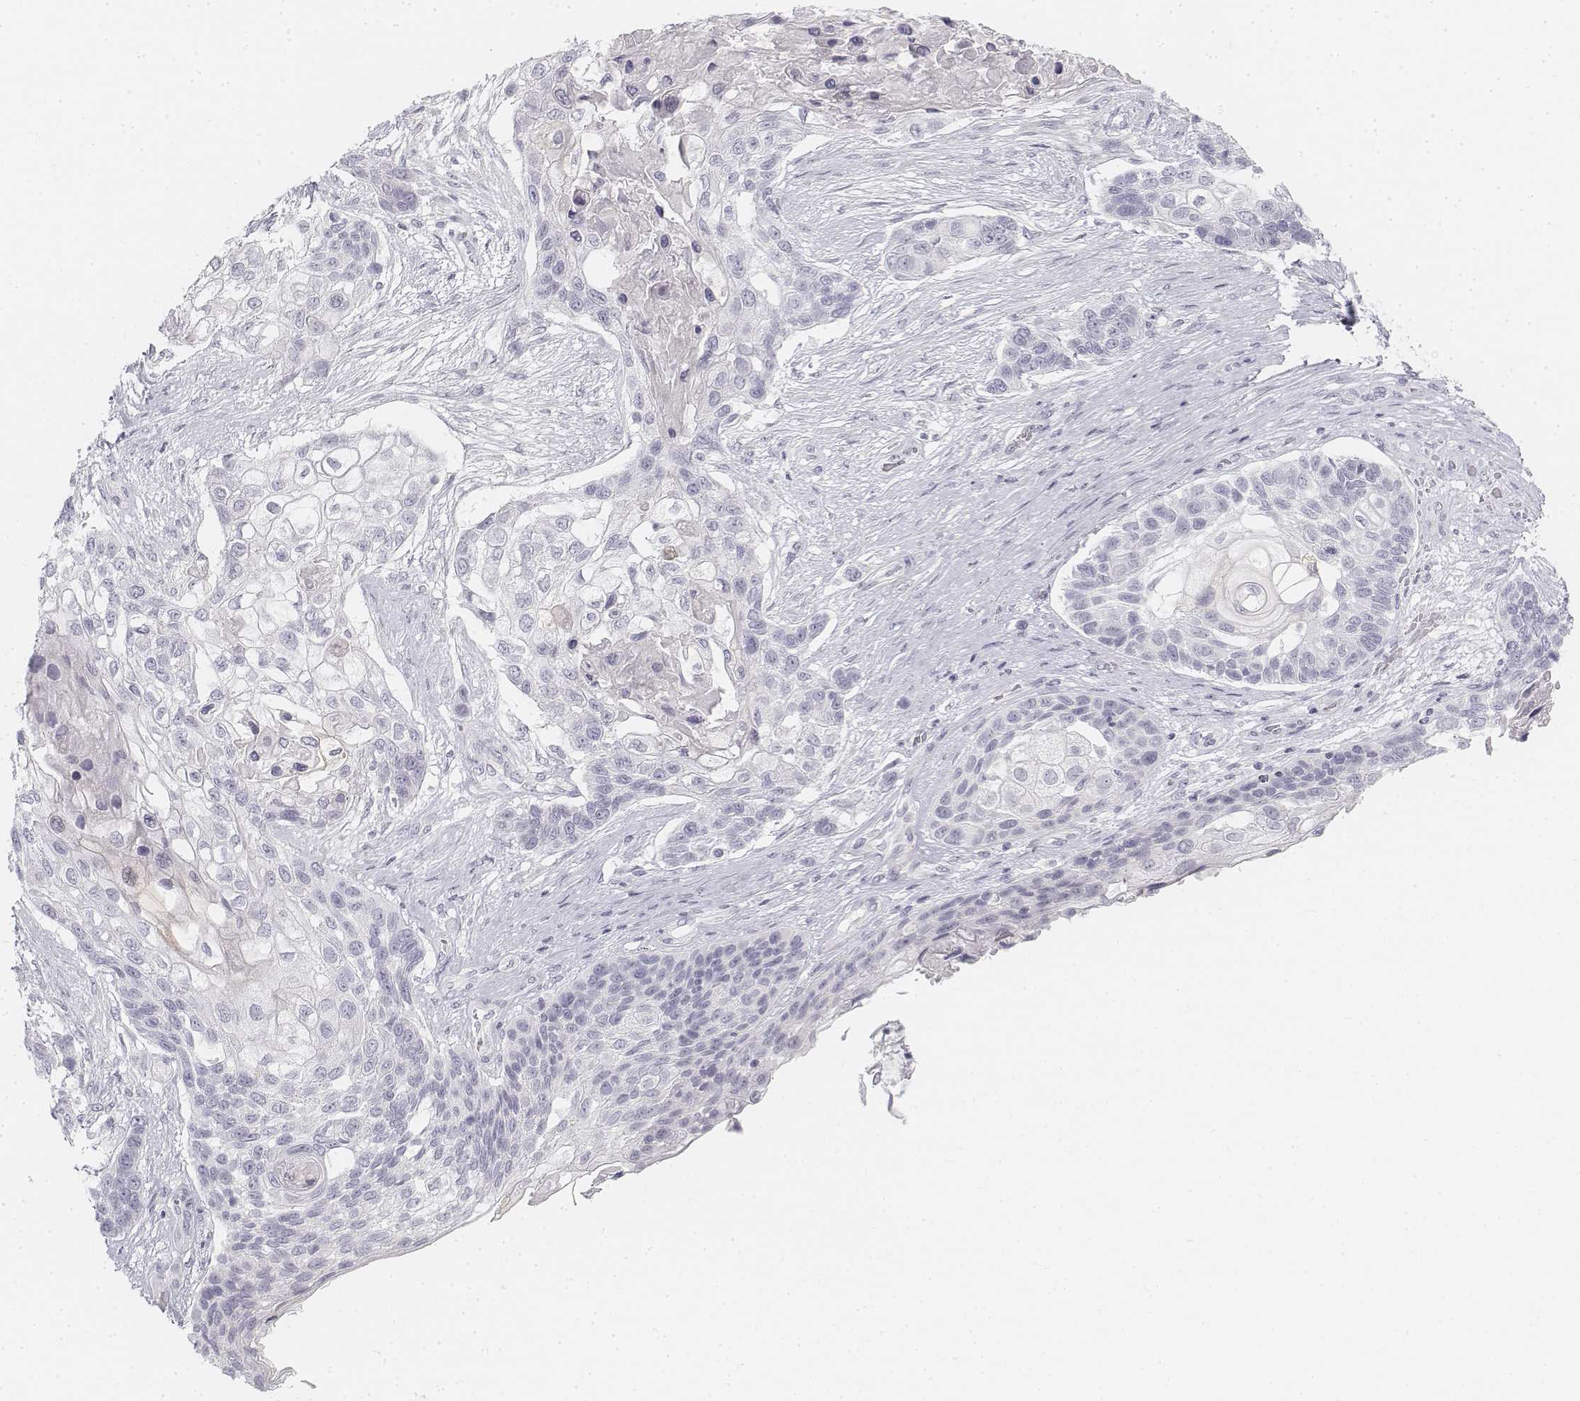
{"staining": {"intensity": "negative", "quantity": "none", "location": "none"}, "tissue": "lung cancer", "cell_type": "Tumor cells", "image_type": "cancer", "snomed": [{"axis": "morphology", "description": "Squamous cell carcinoma, NOS"}, {"axis": "topography", "description": "Lung"}], "caption": "IHC micrograph of lung cancer (squamous cell carcinoma) stained for a protein (brown), which shows no staining in tumor cells.", "gene": "KRT25", "patient": {"sex": "male", "age": 69}}